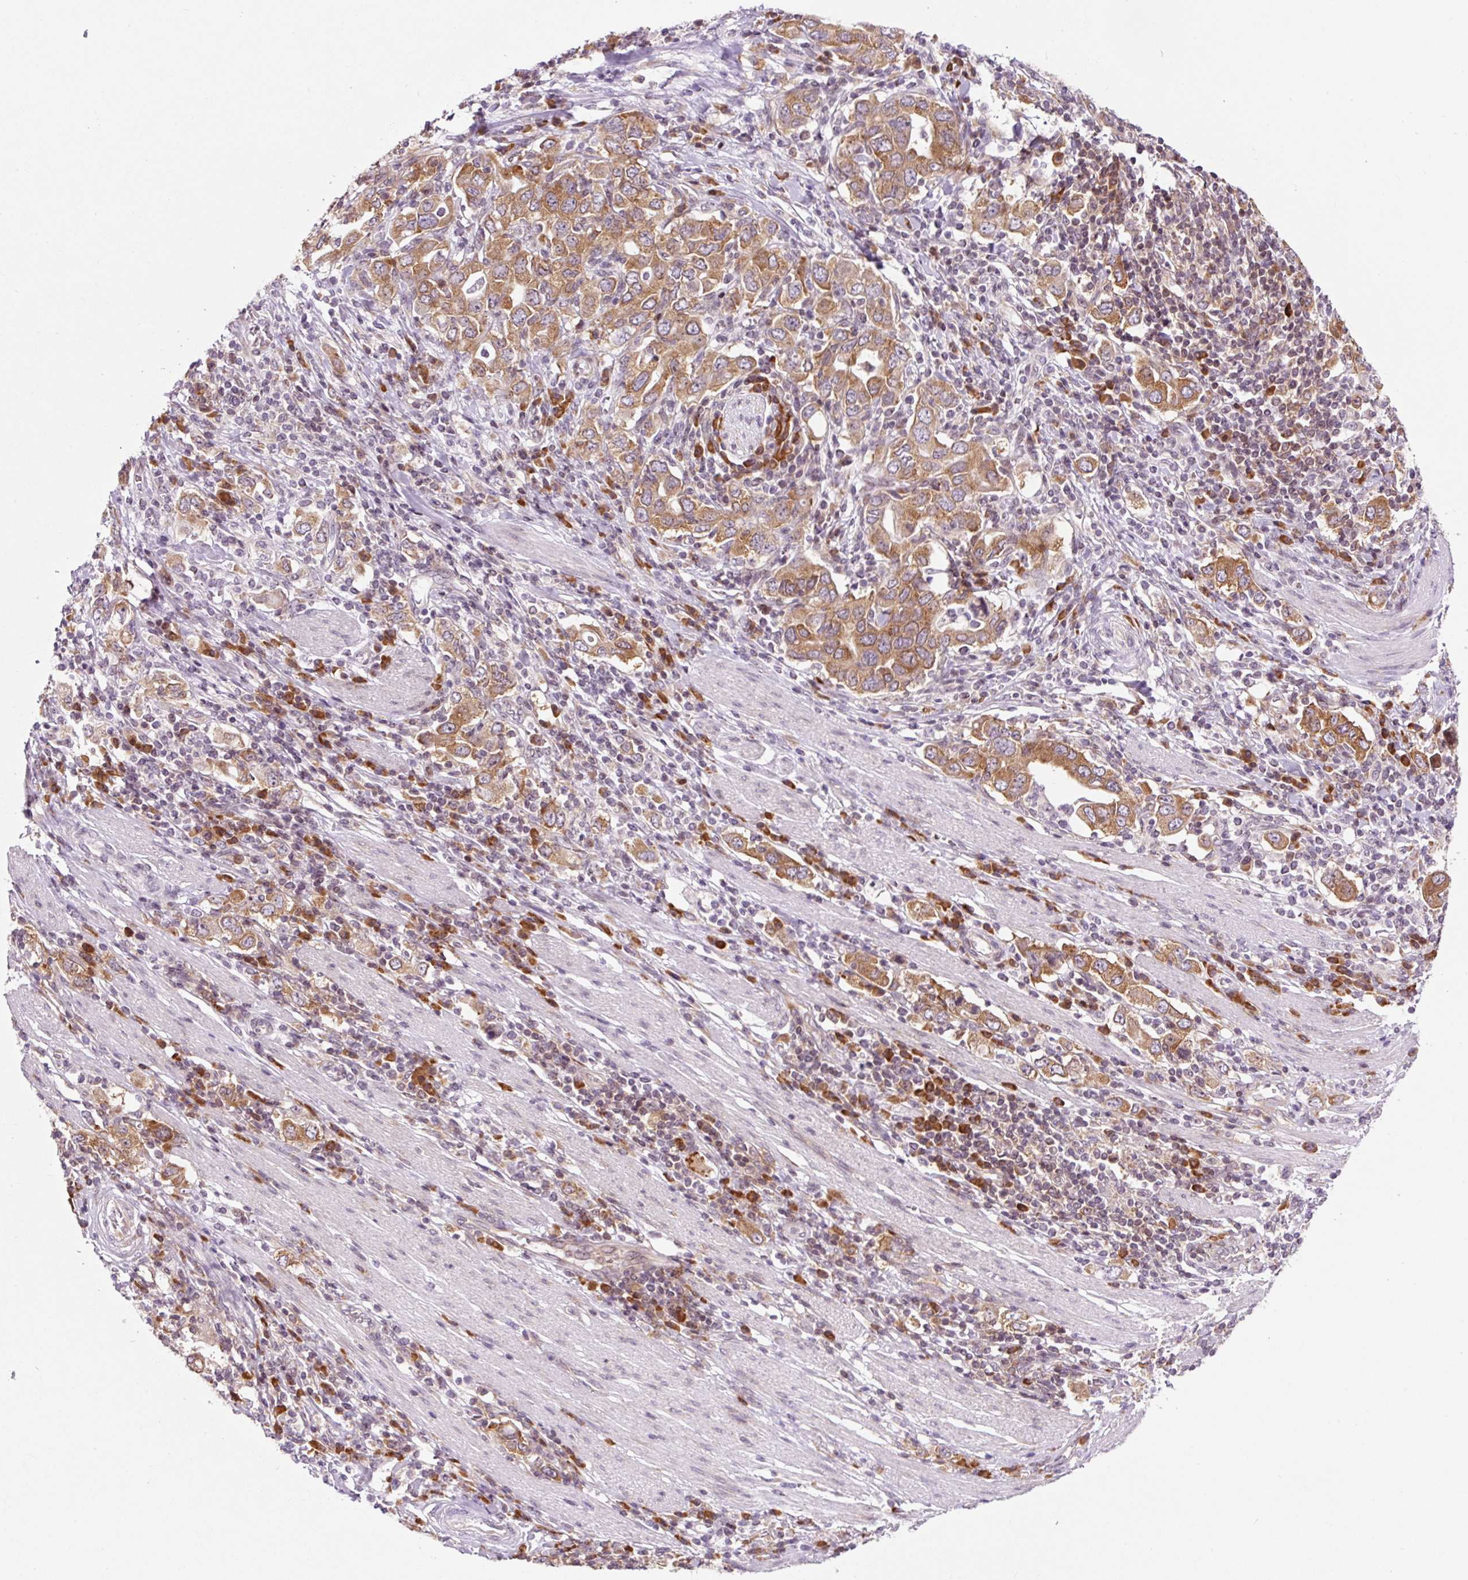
{"staining": {"intensity": "moderate", "quantity": ">75%", "location": "cytoplasmic/membranous"}, "tissue": "stomach cancer", "cell_type": "Tumor cells", "image_type": "cancer", "snomed": [{"axis": "morphology", "description": "Adenocarcinoma, NOS"}, {"axis": "topography", "description": "Stomach, upper"}, {"axis": "topography", "description": "Stomach"}], "caption": "Immunohistochemical staining of stomach adenocarcinoma demonstrates moderate cytoplasmic/membranous protein positivity in about >75% of tumor cells.", "gene": "RPL41", "patient": {"sex": "male", "age": 62}}